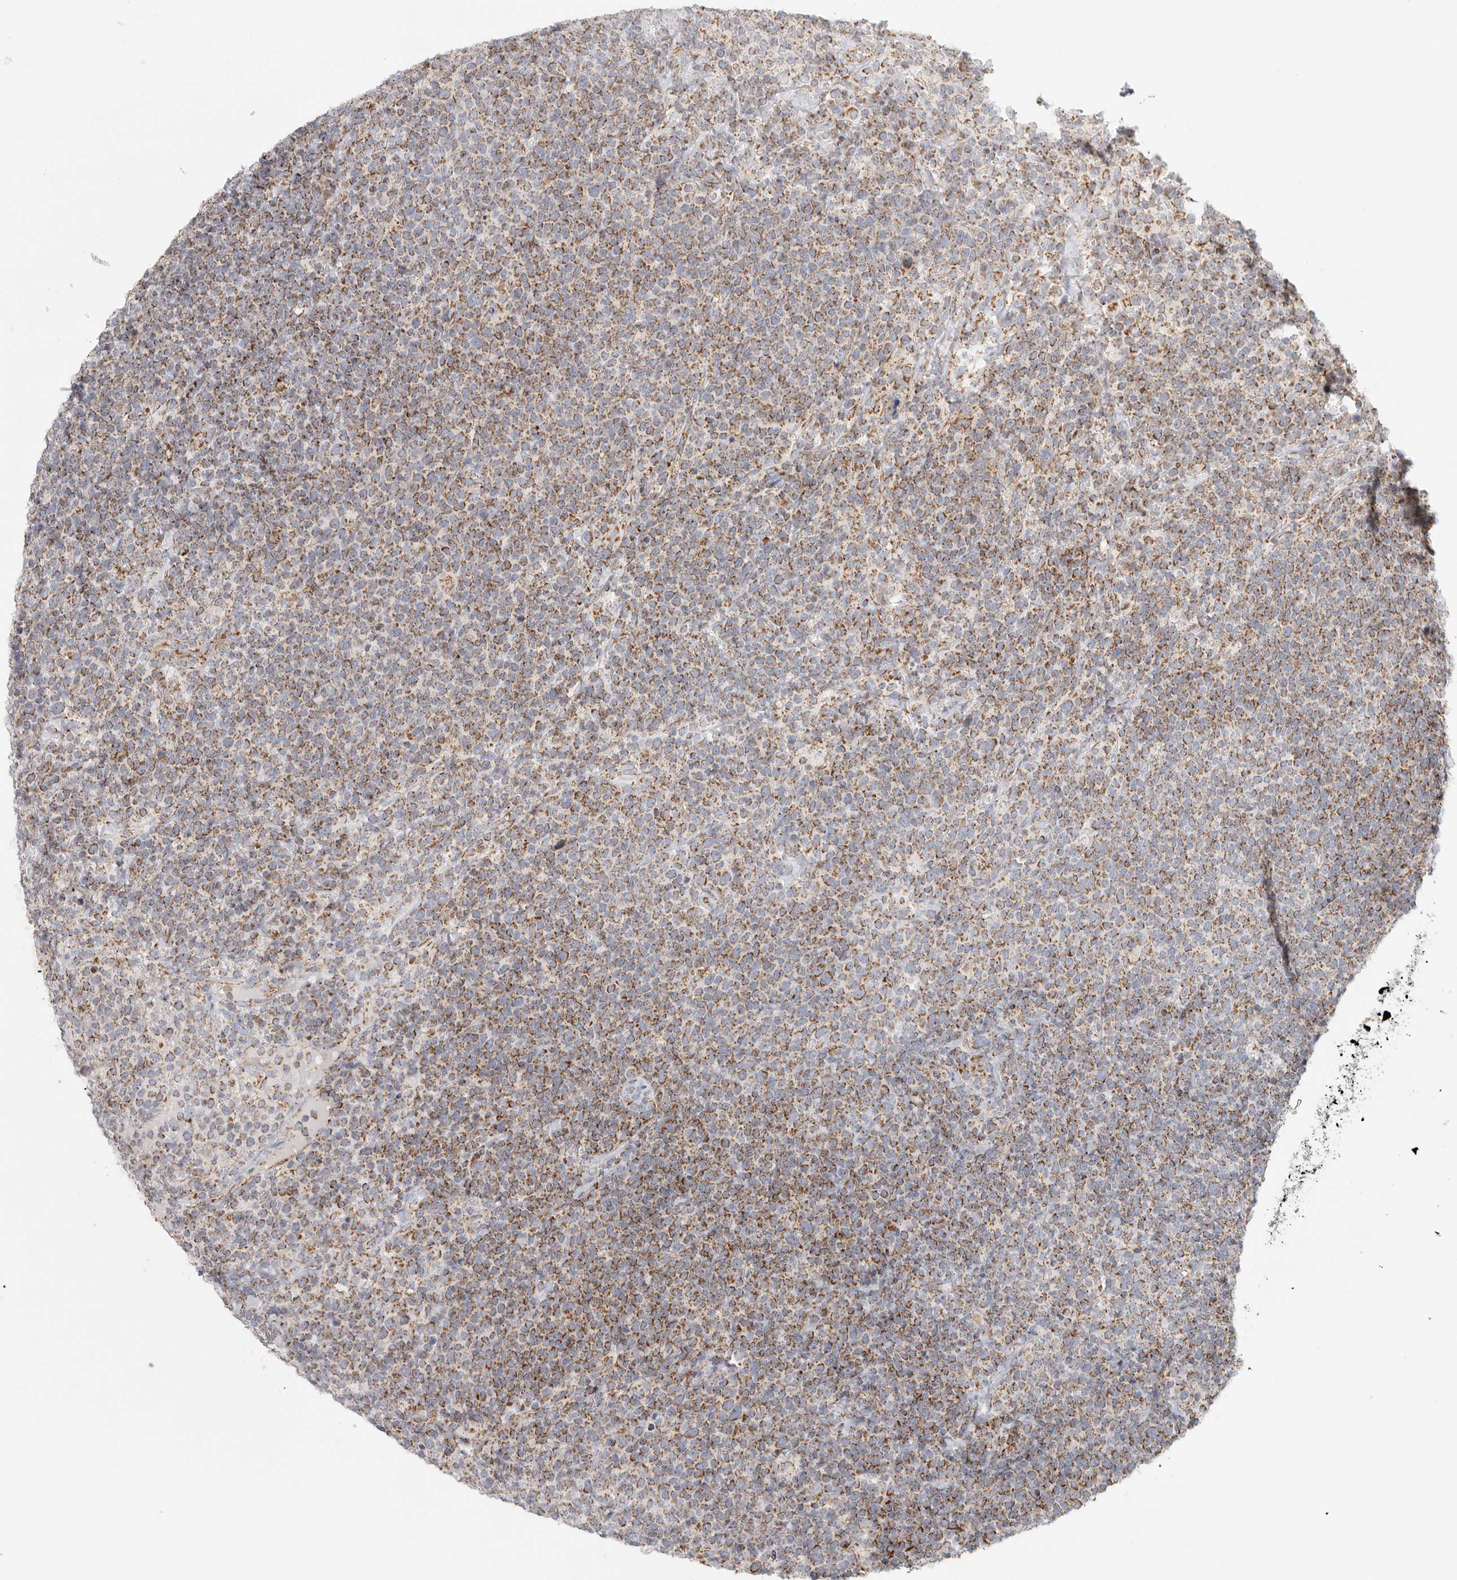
{"staining": {"intensity": "moderate", "quantity": ">75%", "location": "cytoplasmic/membranous"}, "tissue": "lymphoma", "cell_type": "Tumor cells", "image_type": "cancer", "snomed": [{"axis": "morphology", "description": "Malignant lymphoma, non-Hodgkin's type, High grade"}, {"axis": "topography", "description": "Lymph node"}], "caption": "The photomicrograph exhibits staining of lymphoma, revealing moderate cytoplasmic/membranous protein expression (brown color) within tumor cells.", "gene": "SLC25A26", "patient": {"sex": "male", "age": 61}}